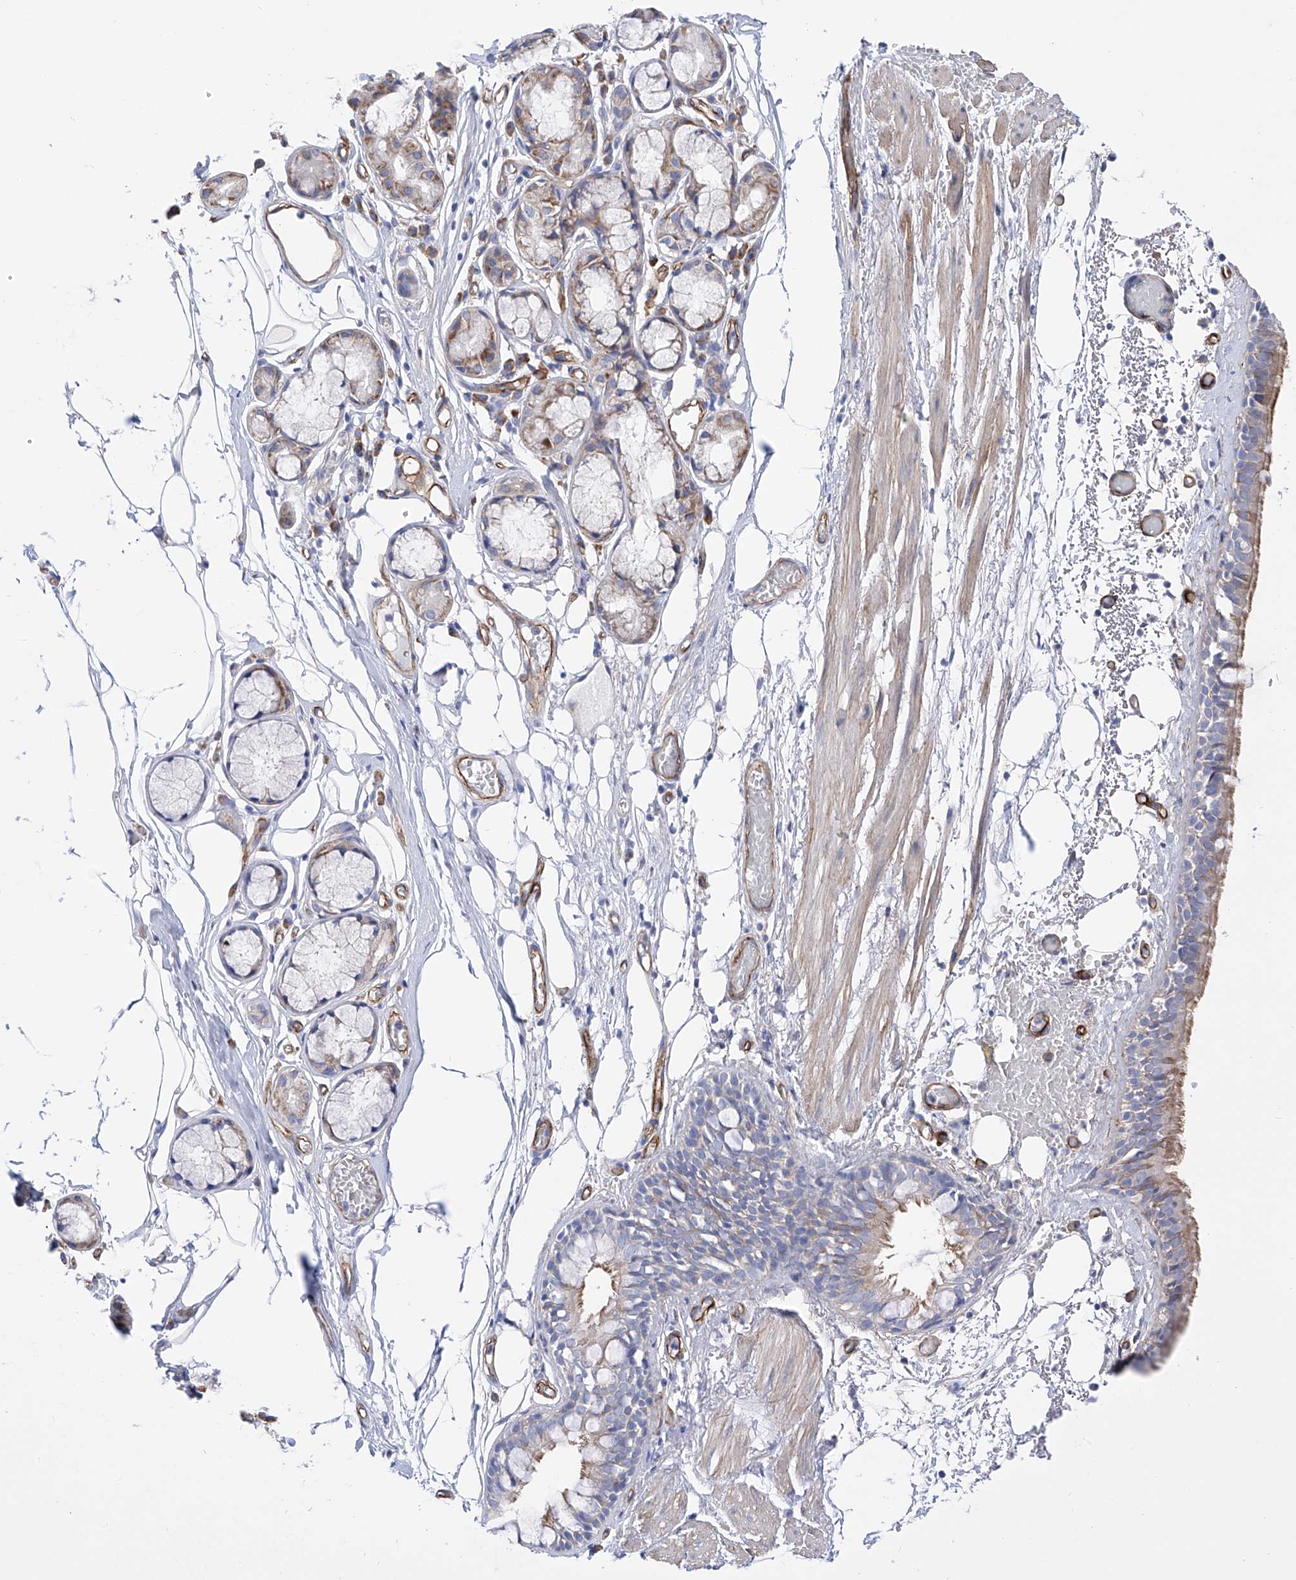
{"staining": {"intensity": "weak", "quantity": "25%-75%", "location": "cytoplasmic/membranous"}, "tissue": "bronchus", "cell_type": "Respiratory epithelial cells", "image_type": "normal", "snomed": [{"axis": "morphology", "description": "Normal tissue, NOS"}, {"axis": "topography", "description": "Bronchus"}, {"axis": "topography", "description": "Lung"}], "caption": "Protein staining reveals weak cytoplasmic/membranous expression in approximately 25%-75% of respiratory epithelial cells in unremarkable bronchus. (DAB = brown stain, brightfield microscopy at high magnification).", "gene": "LCA5", "patient": {"sex": "male", "age": 56}}